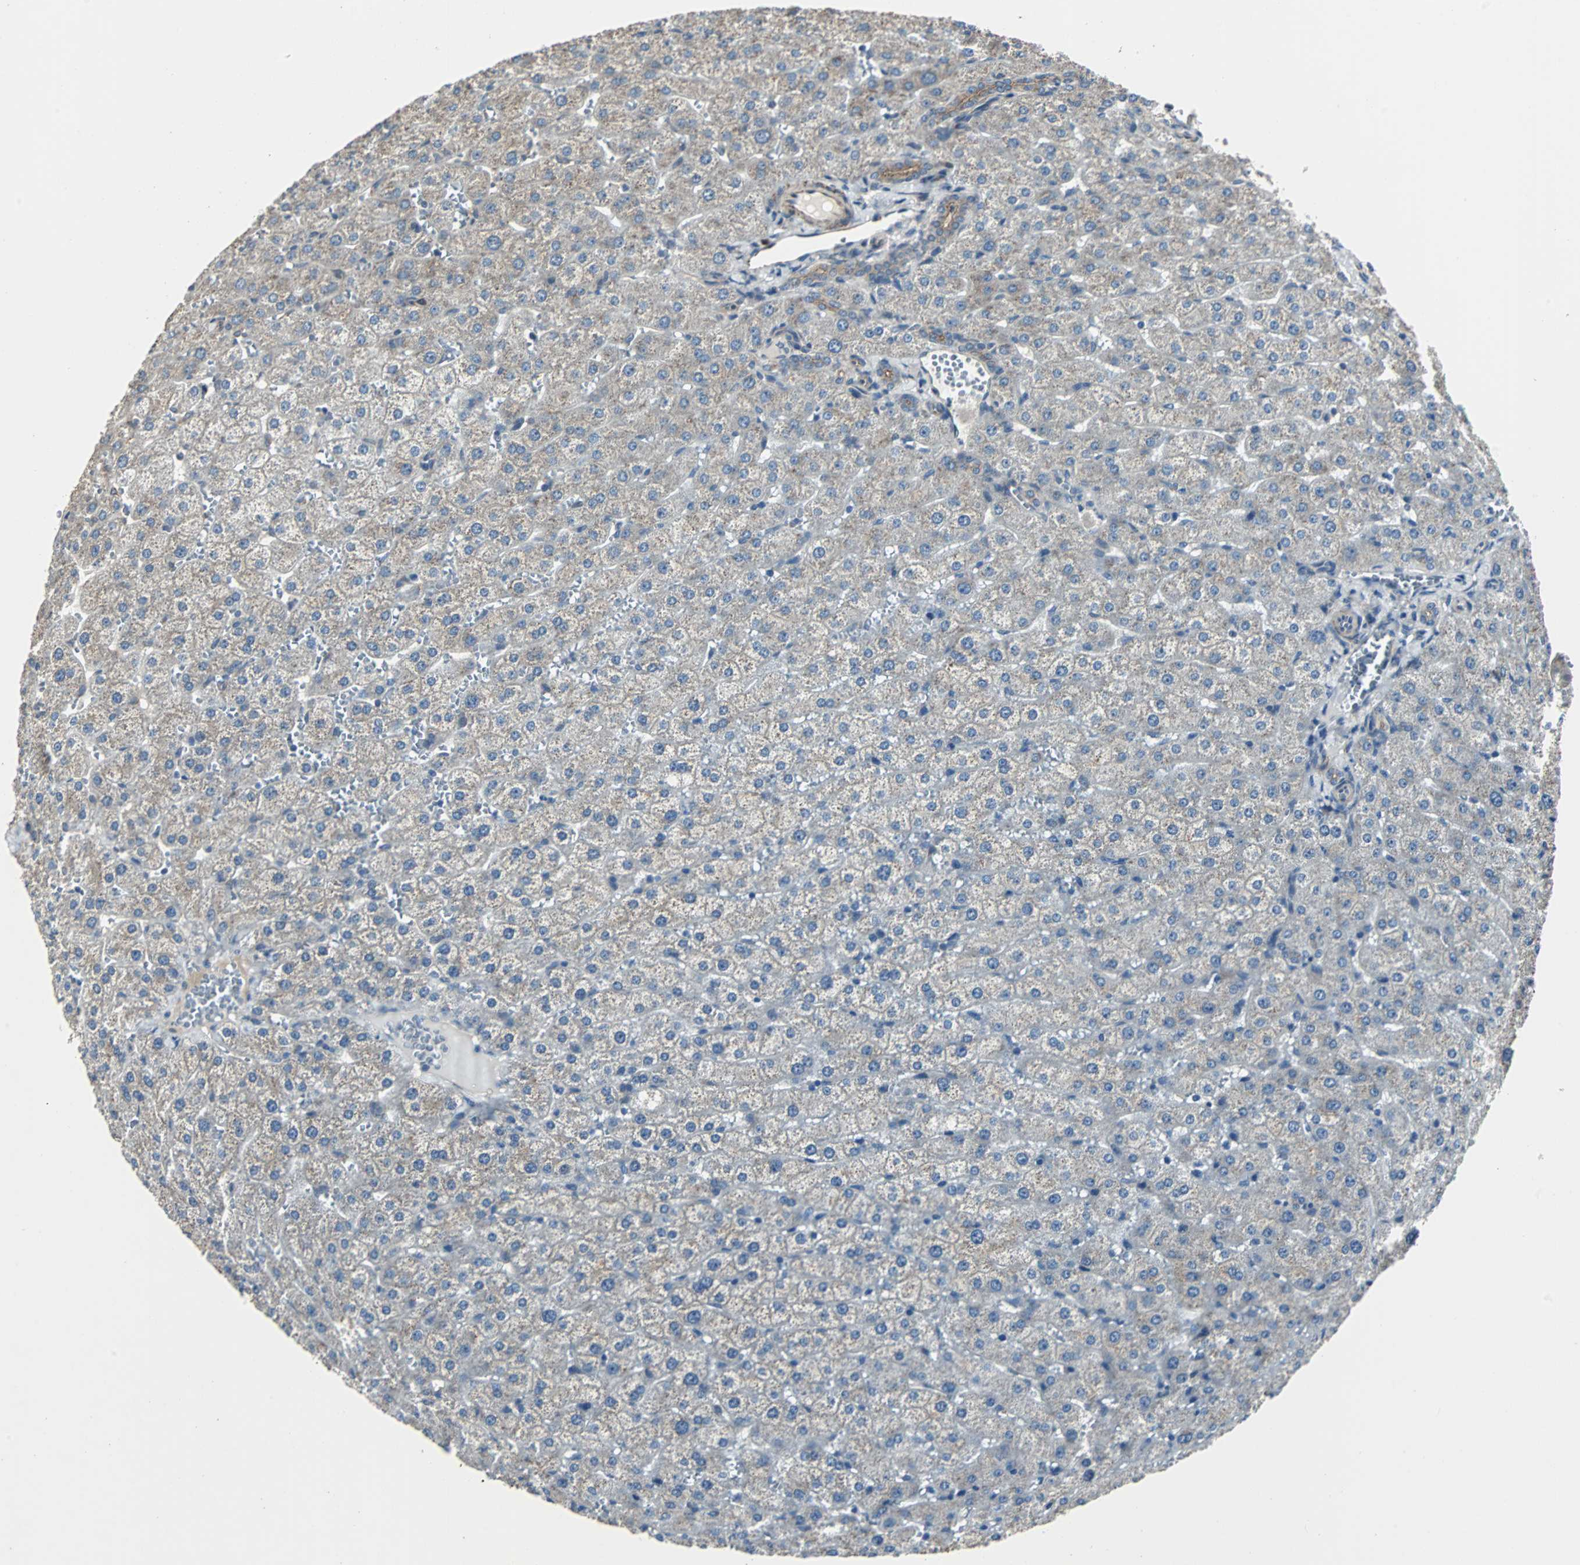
{"staining": {"intensity": "weak", "quantity": ">75%", "location": "cytoplasmic/membranous"}, "tissue": "liver", "cell_type": "Cholangiocytes", "image_type": "normal", "snomed": [{"axis": "morphology", "description": "Normal tissue, NOS"}, {"axis": "morphology", "description": "Fibrosis, NOS"}, {"axis": "topography", "description": "Liver"}], "caption": "IHC of unremarkable human liver displays low levels of weak cytoplasmic/membranous expression in about >75% of cholangiocytes.", "gene": "CHP1", "patient": {"sex": "female", "age": 29}}